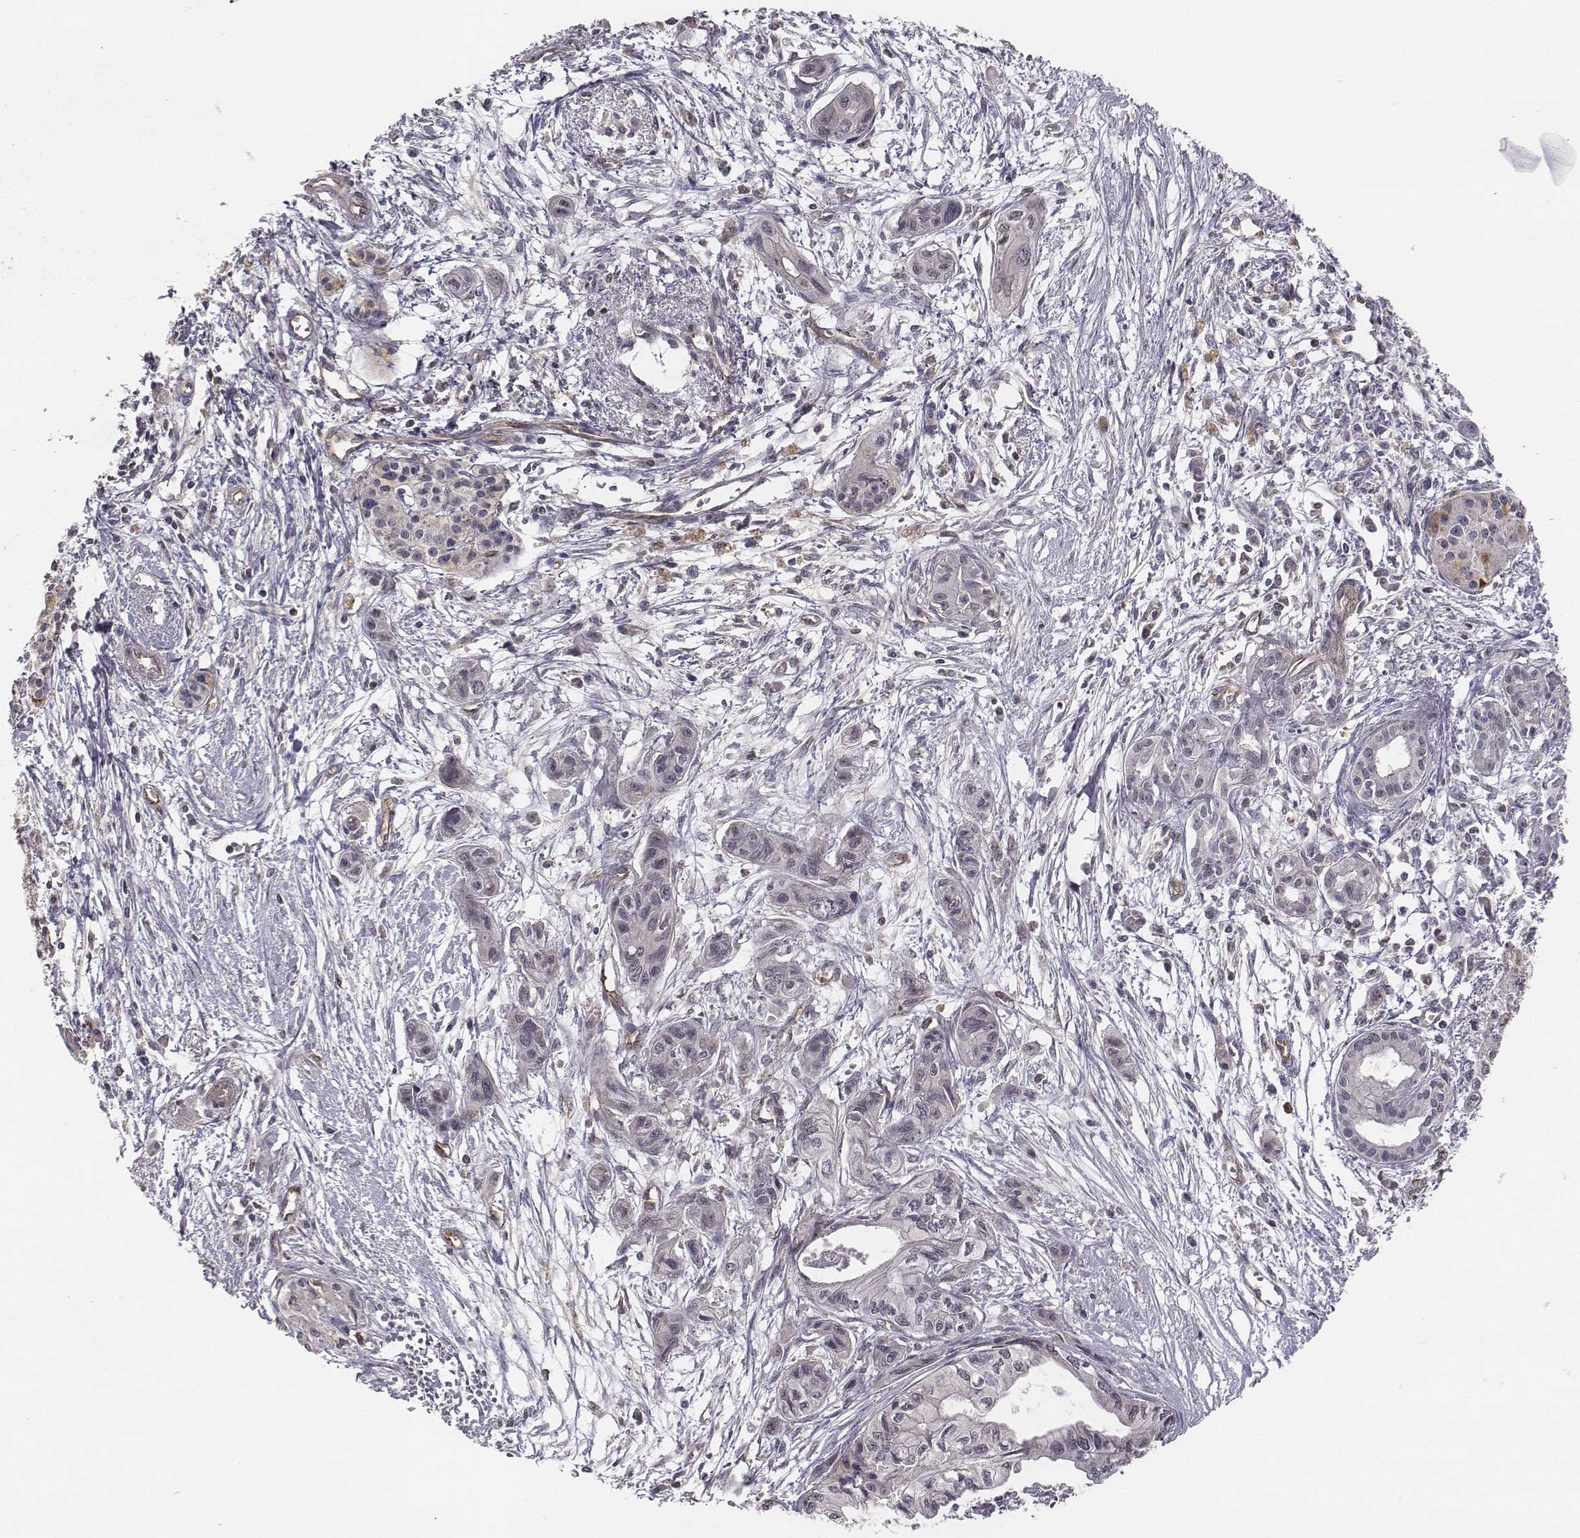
{"staining": {"intensity": "negative", "quantity": "none", "location": "none"}, "tissue": "pancreatic cancer", "cell_type": "Tumor cells", "image_type": "cancer", "snomed": [{"axis": "morphology", "description": "Adenocarcinoma, NOS"}, {"axis": "topography", "description": "Pancreas"}], "caption": "DAB immunohistochemical staining of human adenocarcinoma (pancreatic) shows no significant positivity in tumor cells.", "gene": "PTPRG", "patient": {"sex": "female", "age": 76}}